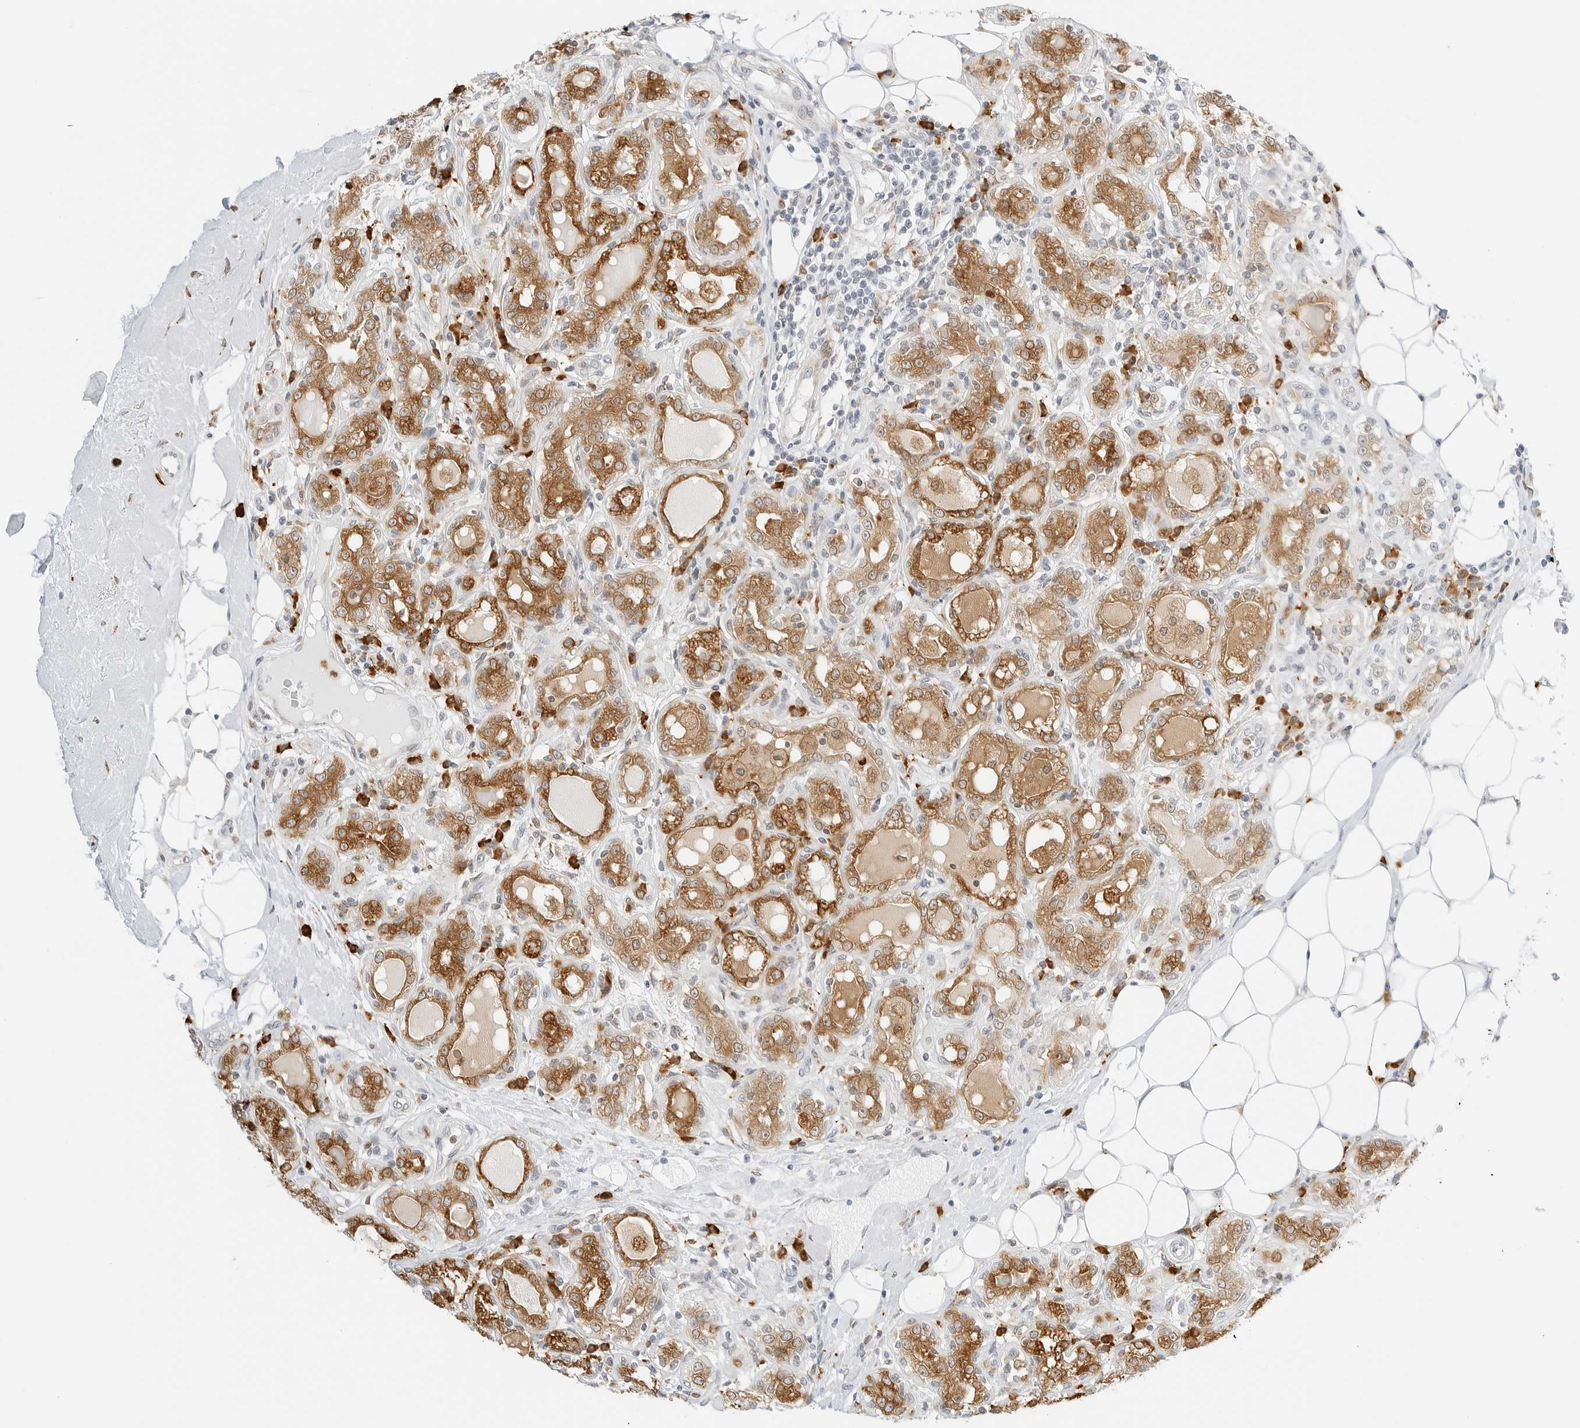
{"staining": {"intensity": "moderate", "quantity": ">75%", "location": "cytoplasmic/membranous"}, "tissue": "breast cancer", "cell_type": "Tumor cells", "image_type": "cancer", "snomed": [{"axis": "morphology", "description": "Duct carcinoma"}, {"axis": "topography", "description": "Breast"}], "caption": "Immunohistochemistry (IHC) histopathology image of human breast cancer (infiltrating ductal carcinoma) stained for a protein (brown), which exhibits medium levels of moderate cytoplasmic/membranous expression in about >75% of tumor cells.", "gene": "THEM4", "patient": {"sex": "female", "age": 27}}